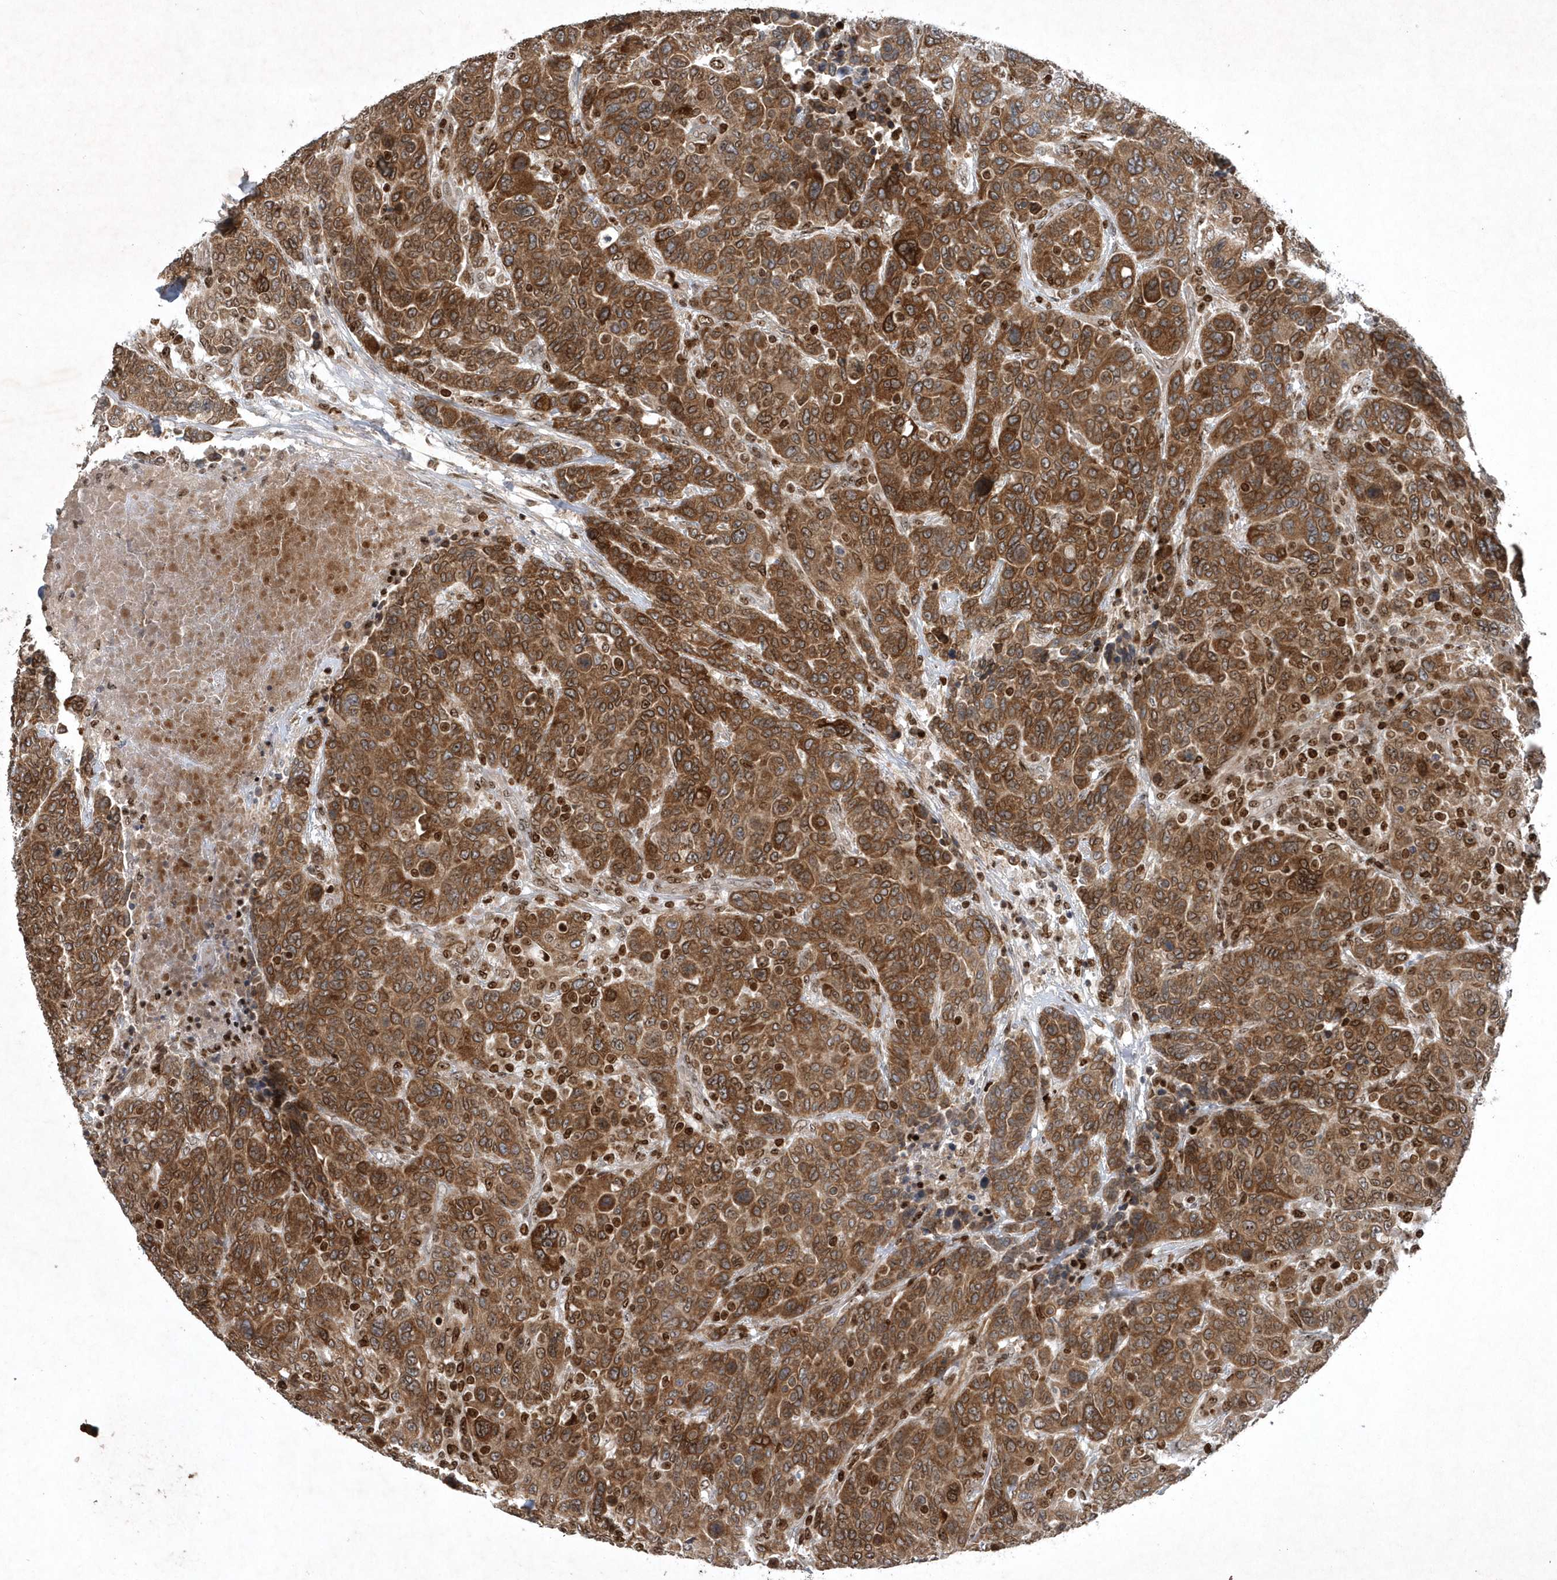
{"staining": {"intensity": "moderate", "quantity": ">75%", "location": "cytoplasmic/membranous"}, "tissue": "breast cancer", "cell_type": "Tumor cells", "image_type": "cancer", "snomed": [{"axis": "morphology", "description": "Duct carcinoma"}, {"axis": "topography", "description": "Breast"}], "caption": "IHC micrograph of human breast cancer (infiltrating ductal carcinoma) stained for a protein (brown), which shows medium levels of moderate cytoplasmic/membranous staining in about >75% of tumor cells.", "gene": "QTRT2", "patient": {"sex": "female", "age": 37}}